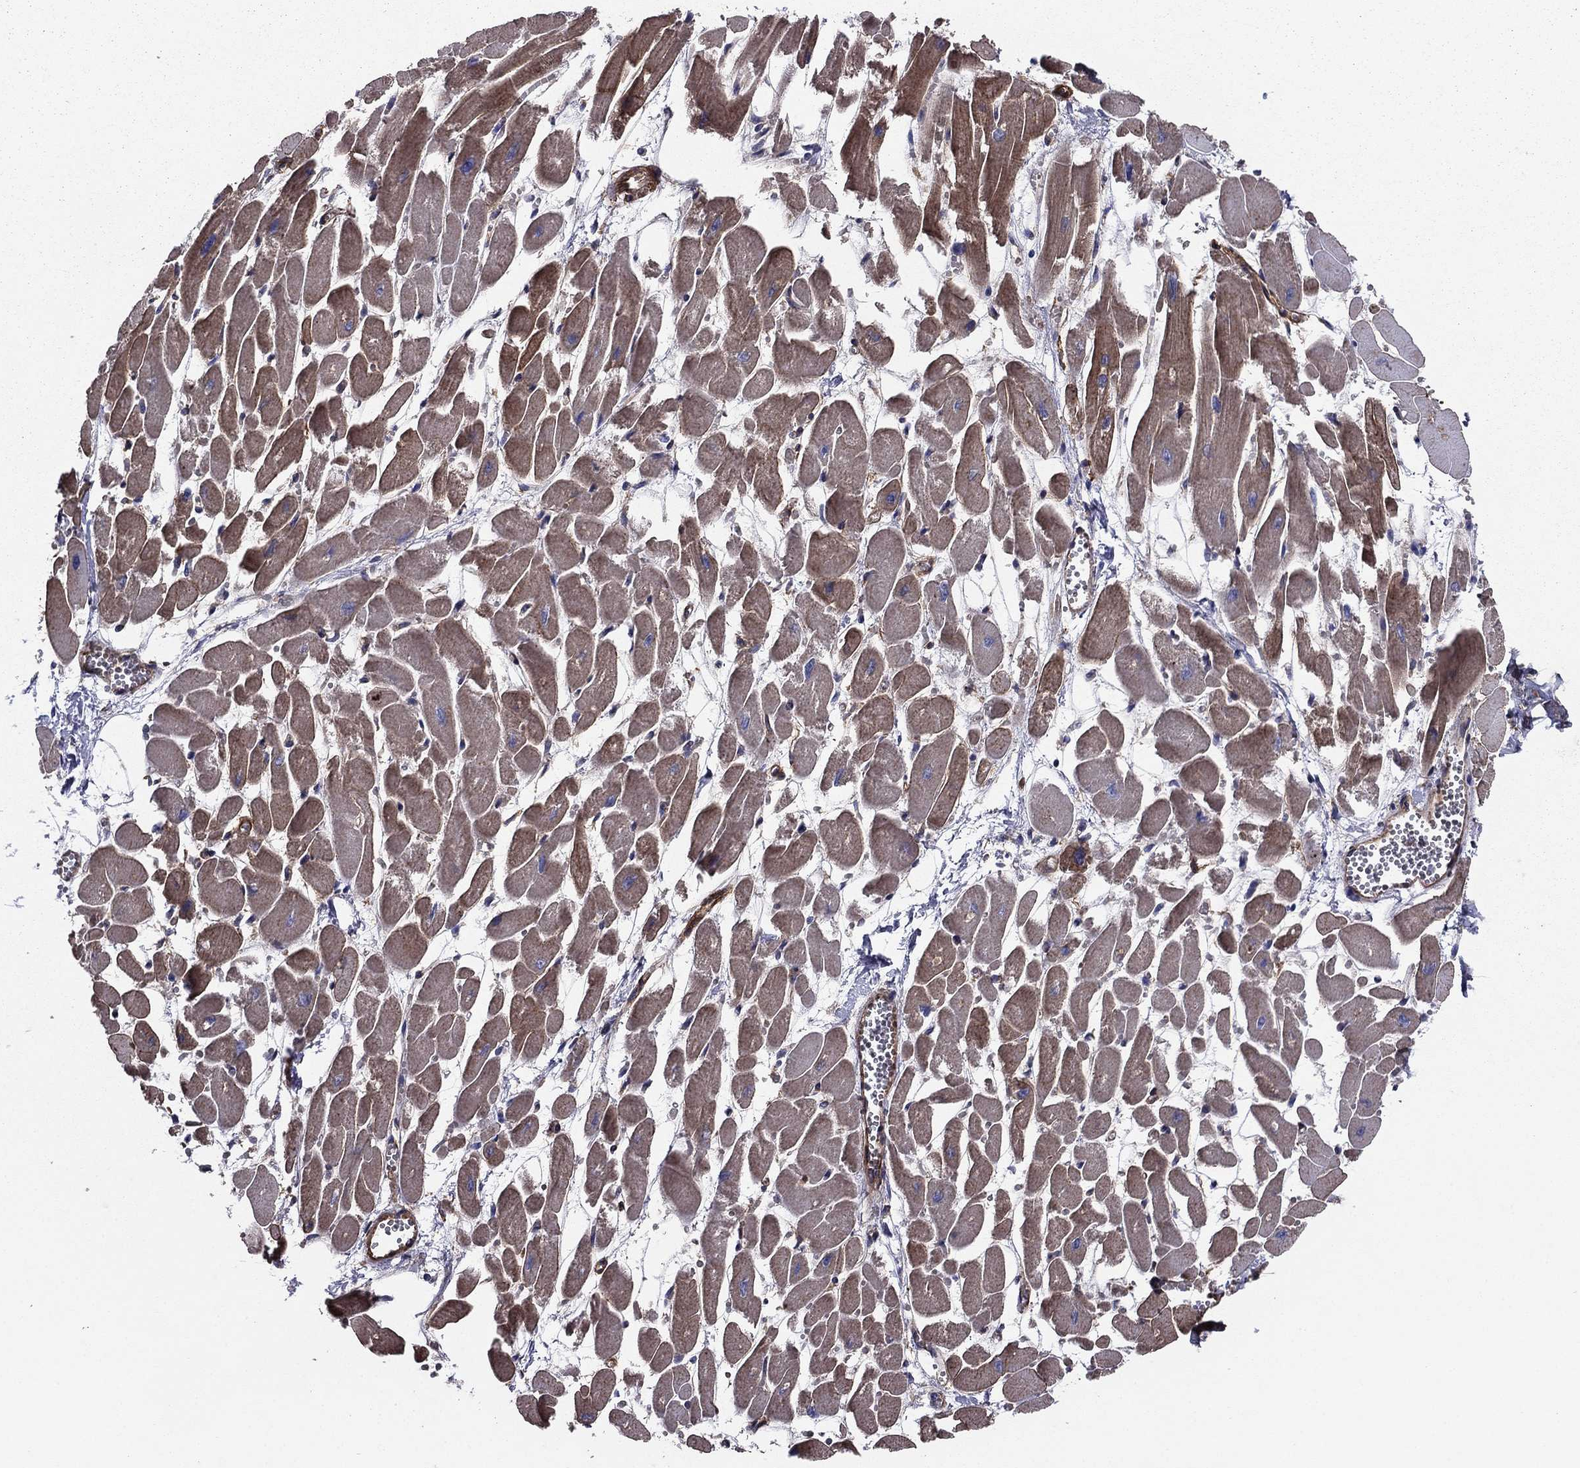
{"staining": {"intensity": "strong", "quantity": "25%-75%", "location": "cytoplasmic/membranous"}, "tissue": "heart muscle", "cell_type": "Cardiomyocytes", "image_type": "normal", "snomed": [{"axis": "morphology", "description": "Normal tissue, NOS"}, {"axis": "topography", "description": "Heart"}], "caption": "Immunohistochemical staining of normal heart muscle demonstrates 25%-75% levels of strong cytoplasmic/membranous protein expression in approximately 25%-75% of cardiomyocytes.", "gene": "EHBP1L1", "patient": {"sex": "female", "age": 52}}